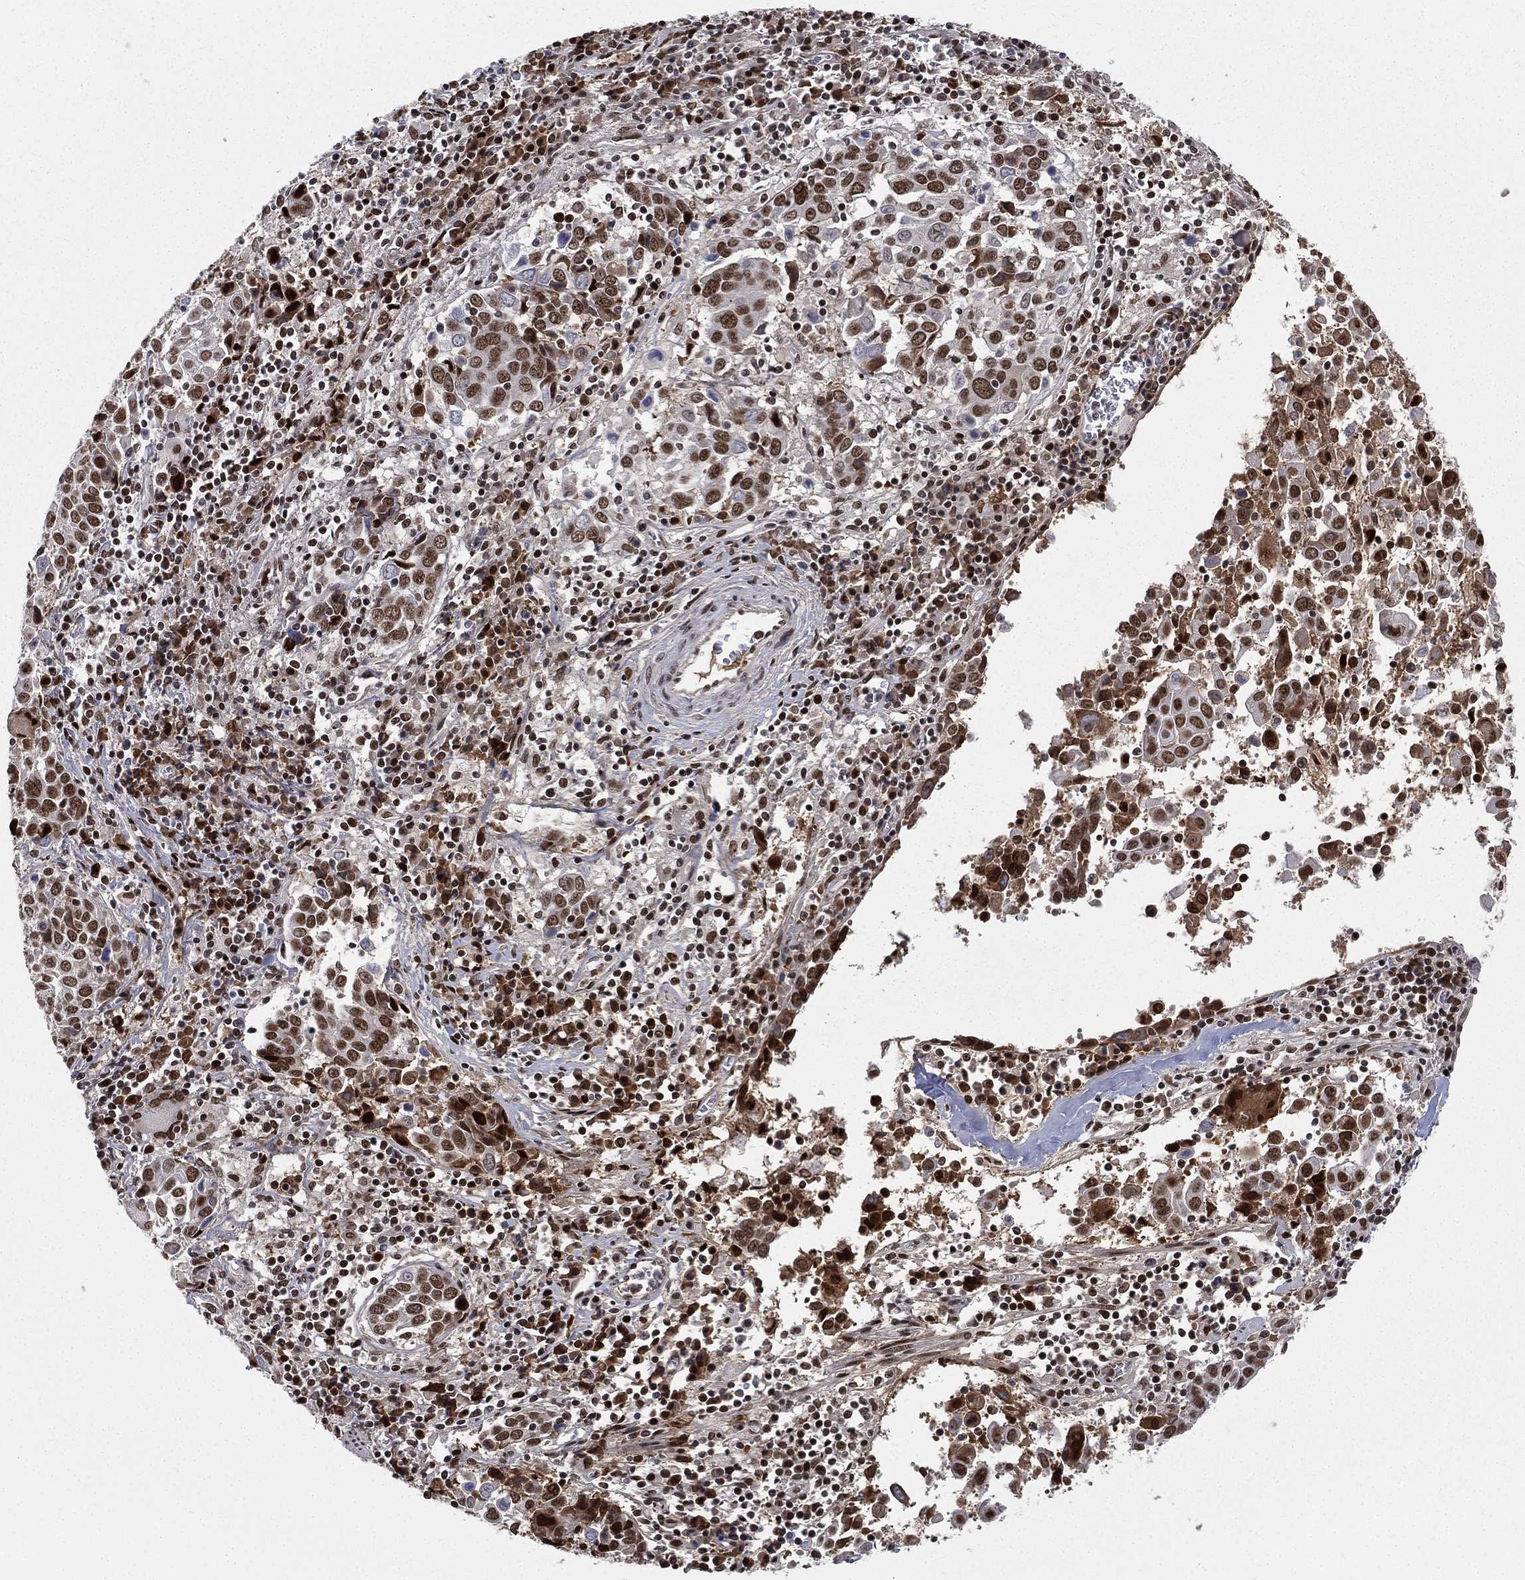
{"staining": {"intensity": "strong", "quantity": ">75%", "location": "nuclear"}, "tissue": "lung cancer", "cell_type": "Tumor cells", "image_type": "cancer", "snomed": [{"axis": "morphology", "description": "Squamous cell carcinoma, NOS"}, {"axis": "topography", "description": "Lung"}], "caption": "This is an image of IHC staining of lung cancer, which shows strong positivity in the nuclear of tumor cells.", "gene": "RTF1", "patient": {"sex": "male", "age": 57}}